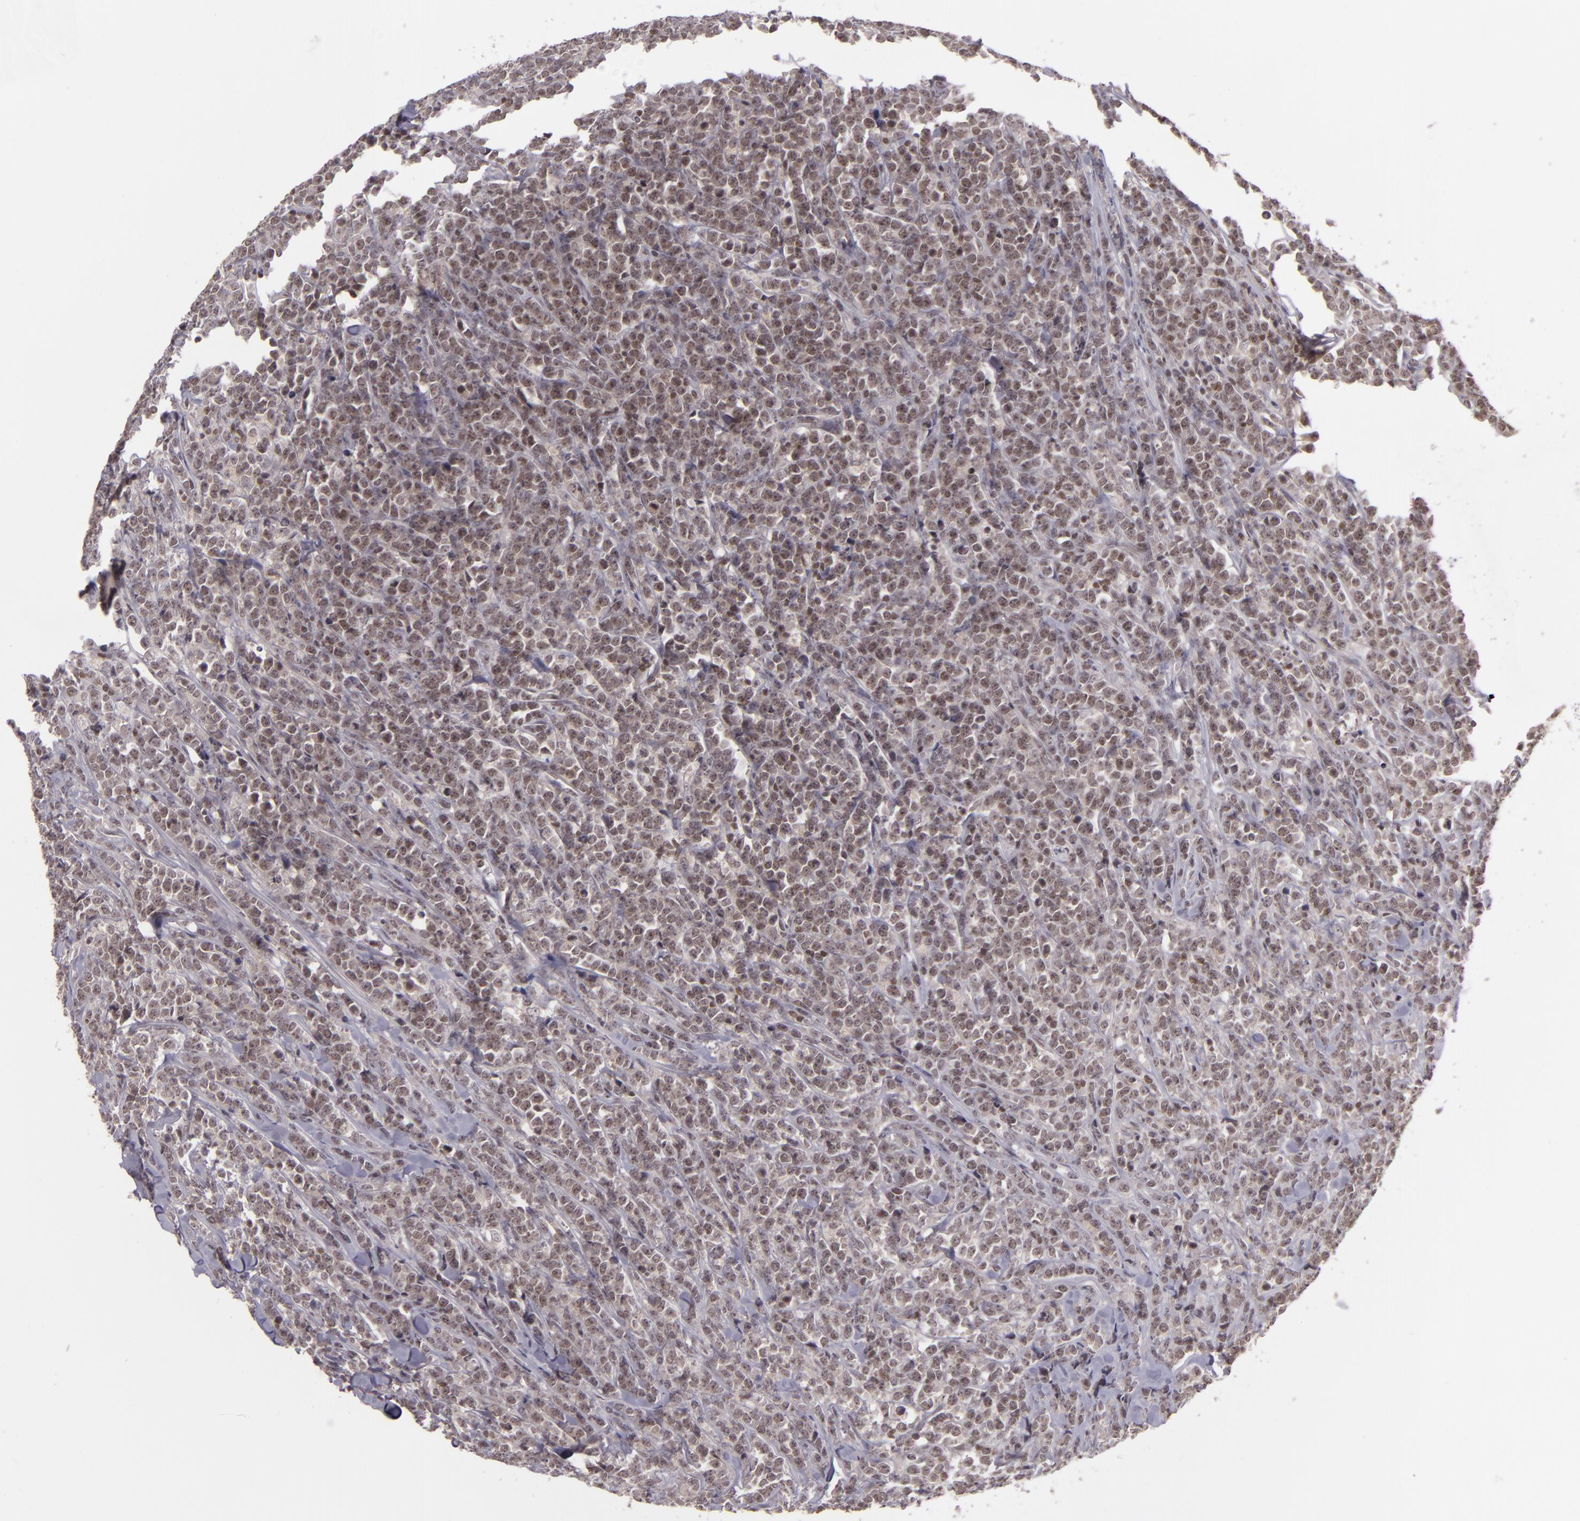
{"staining": {"intensity": "weak", "quantity": ">75%", "location": "nuclear"}, "tissue": "lymphoma", "cell_type": "Tumor cells", "image_type": "cancer", "snomed": [{"axis": "morphology", "description": "Malignant lymphoma, non-Hodgkin's type, High grade"}, {"axis": "topography", "description": "Small intestine"}, {"axis": "topography", "description": "Colon"}], "caption": "Protein expression analysis of human lymphoma reveals weak nuclear positivity in approximately >75% of tumor cells.", "gene": "ZFX", "patient": {"sex": "male", "age": 8}}